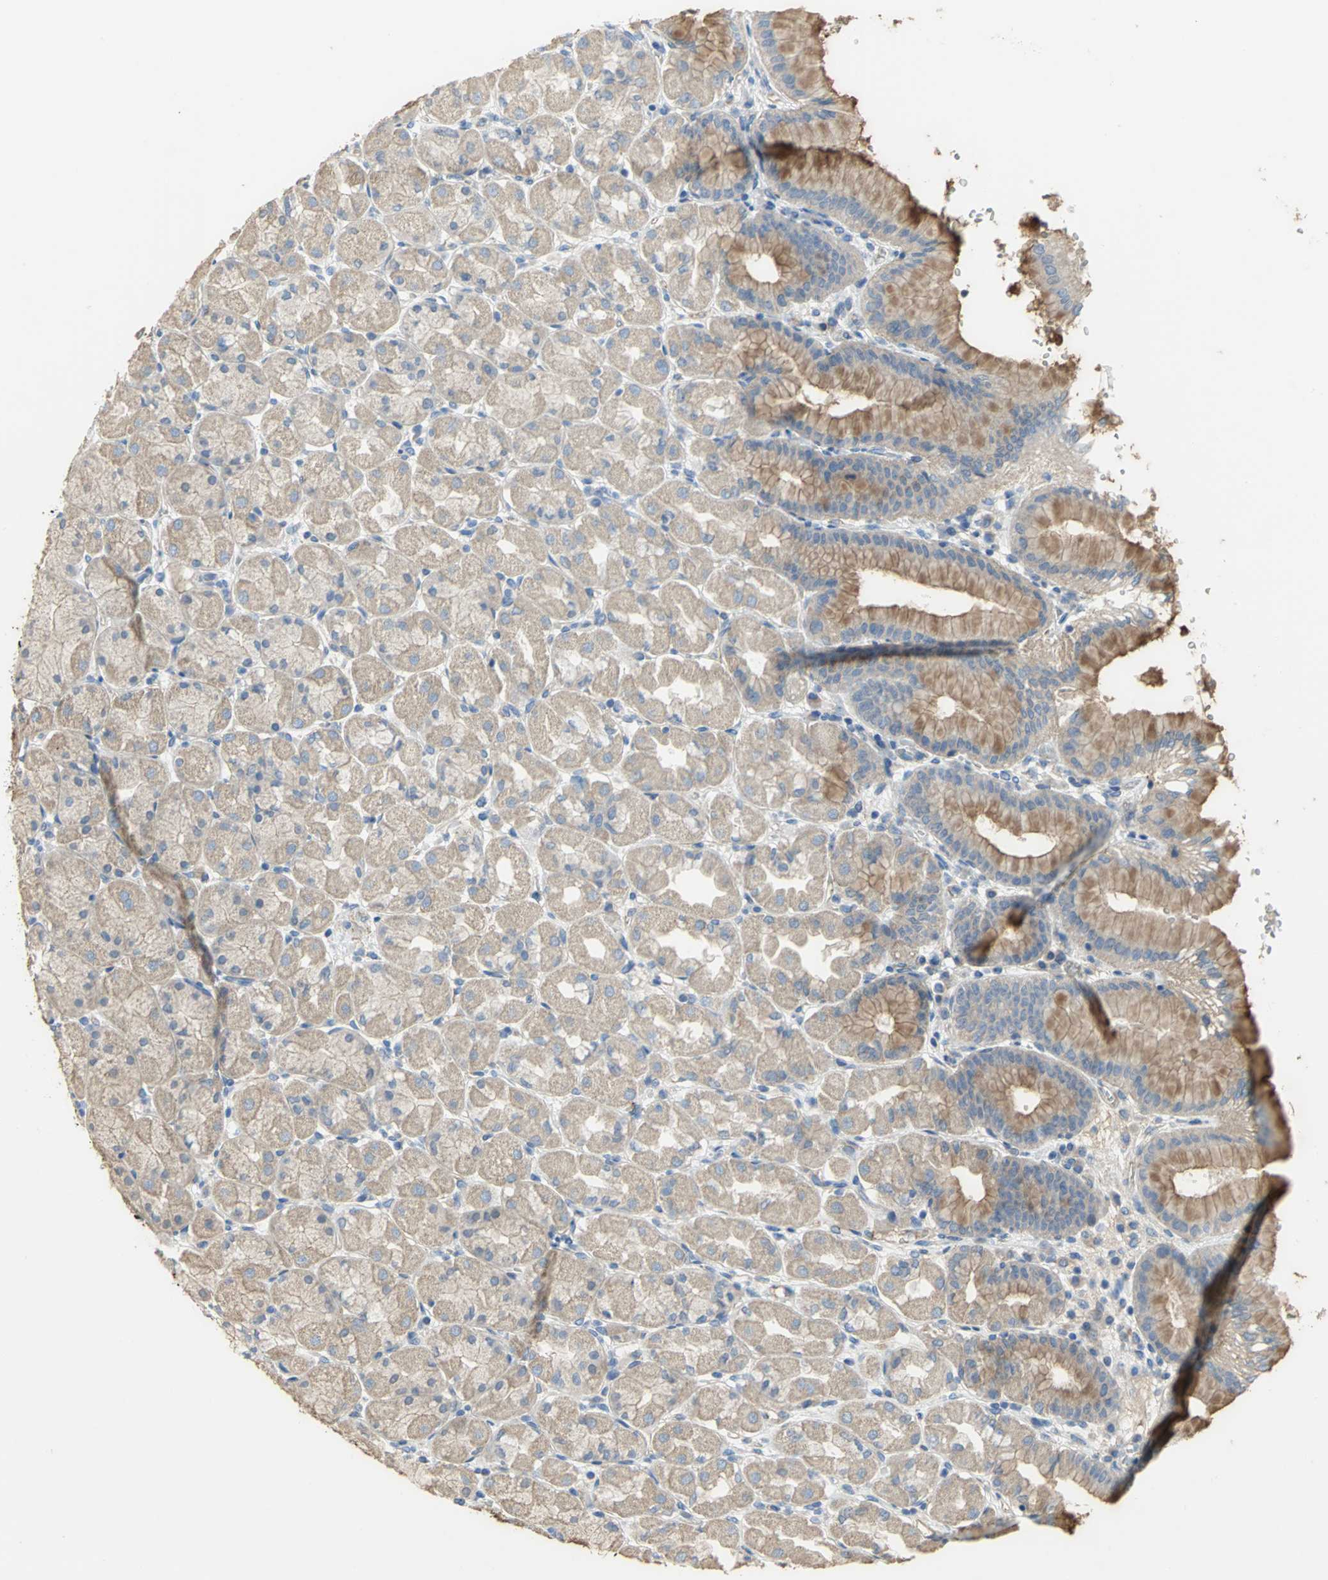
{"staining": {"intensity": "moderate", "quantity": ">75%", "location": "cytoplasmic/membranous"}, "tissue": "stomach", "cell_type": "Glandular cells", "image_type": "normal", "snomed": [{"axis": "morphology", "description": "Normal tissue, NOS"}, {"axis": "topography", "description": "Stomach, upper"}], "caption": "This is a histology image of immunohistochemistry staining of normal stomach, which shows moderate staining in the cytoplasmic/membranous of glandular cells.", "gene": "HTR1F", "patient": {"sex": "female", "age": 56}}